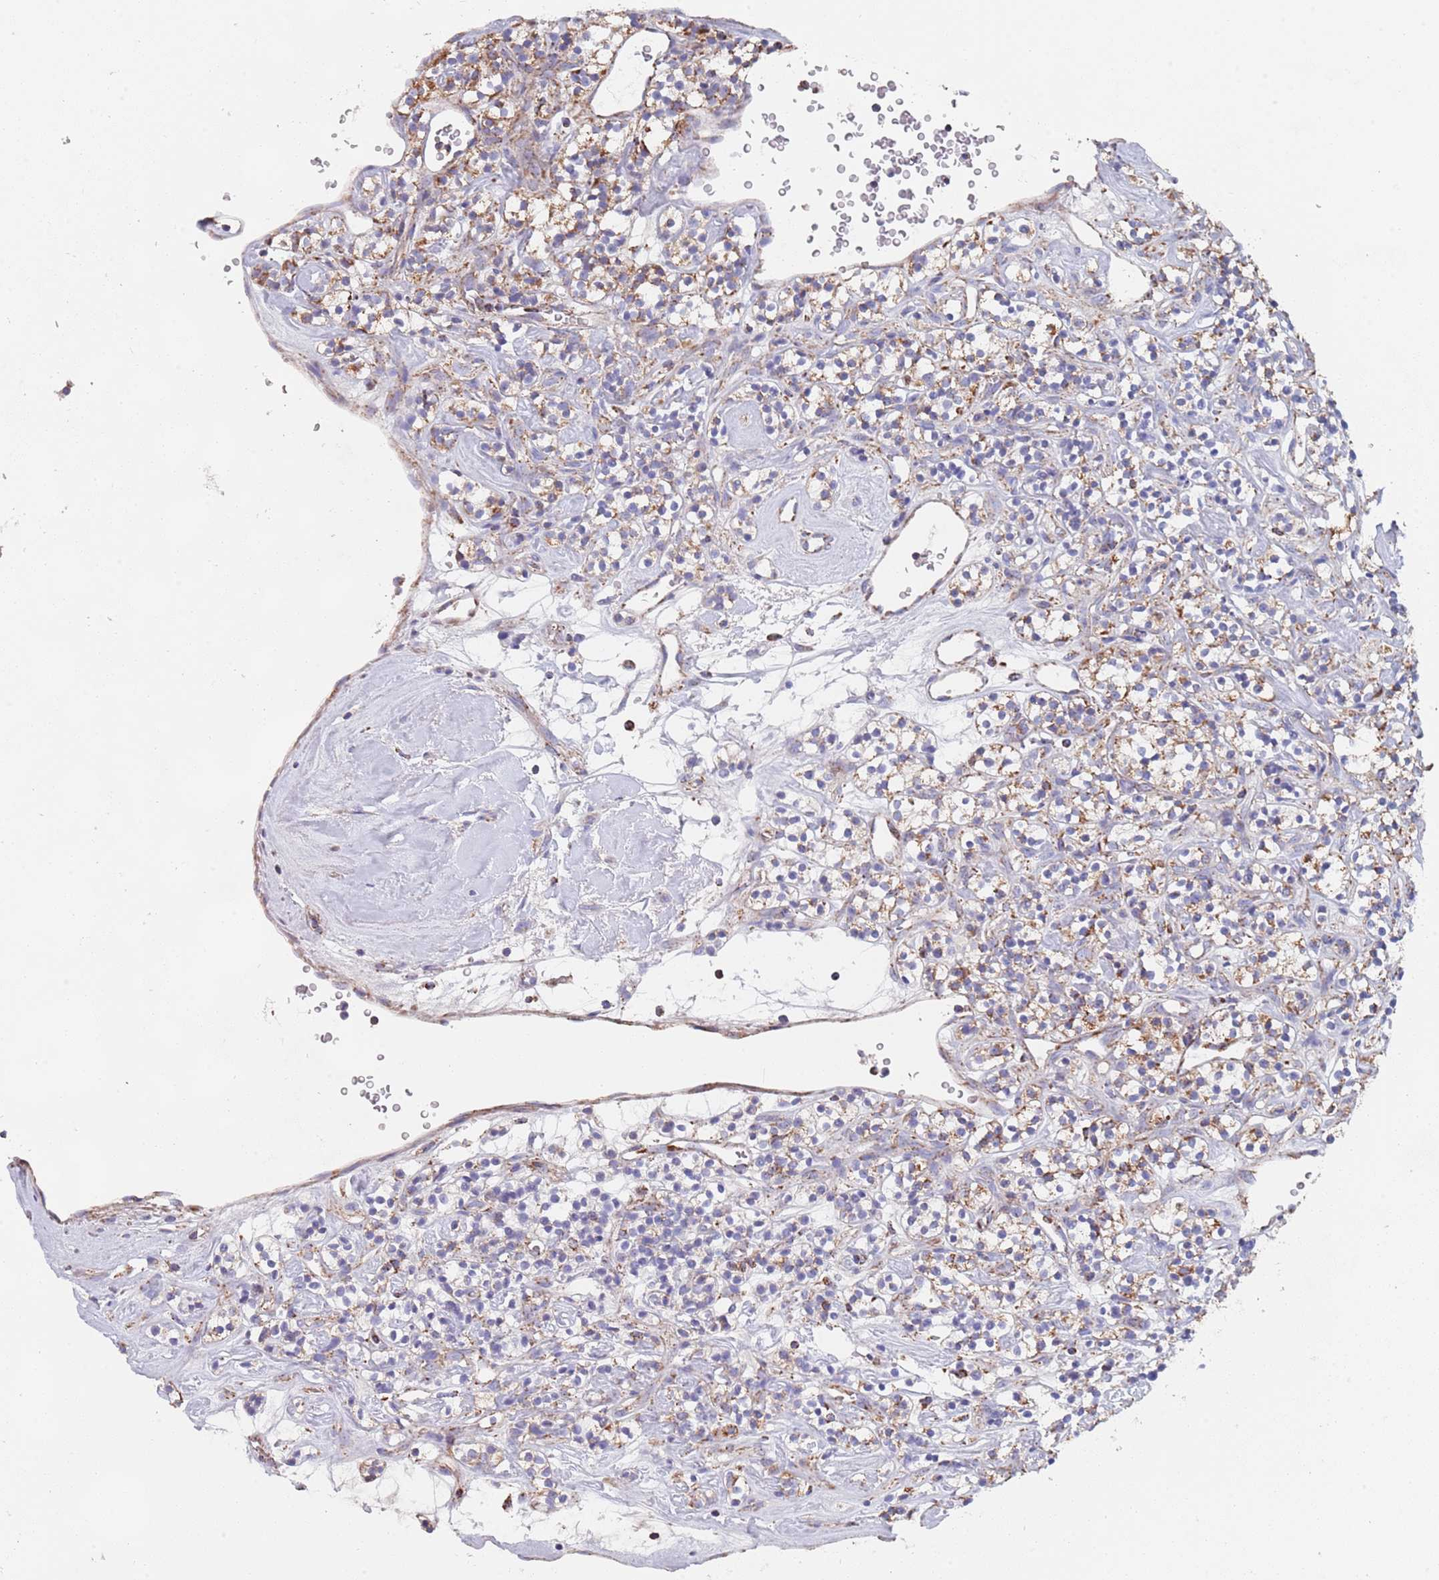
{"staining": {"intensity": "moderate", "quantity": ">75%", "location": "cytoplasmic/membranous"}, "tissue": "renal cancer", "cell_type": "Tumor cells", "image_type": "cancer", "snomed": [{"axis": "morphology", "description": "Adenocarcinoma, NOS"}, {"axis": "topography", "description": "Kidney"}], "caption": "Immunohistochemistry staining of renal cancer, which exhibits medium levels of moderate cytoplasmic/membranous positivity in approximately >75% of tumor cells indicating moderate cytoplasmic/membranous protein staining. The staining was performed using DAB (brown) for protein detection and nuclei were counterstained in hematoxylin (blue).", "gene": "PGP", "patient": {"sex": "male", "age": 77}}